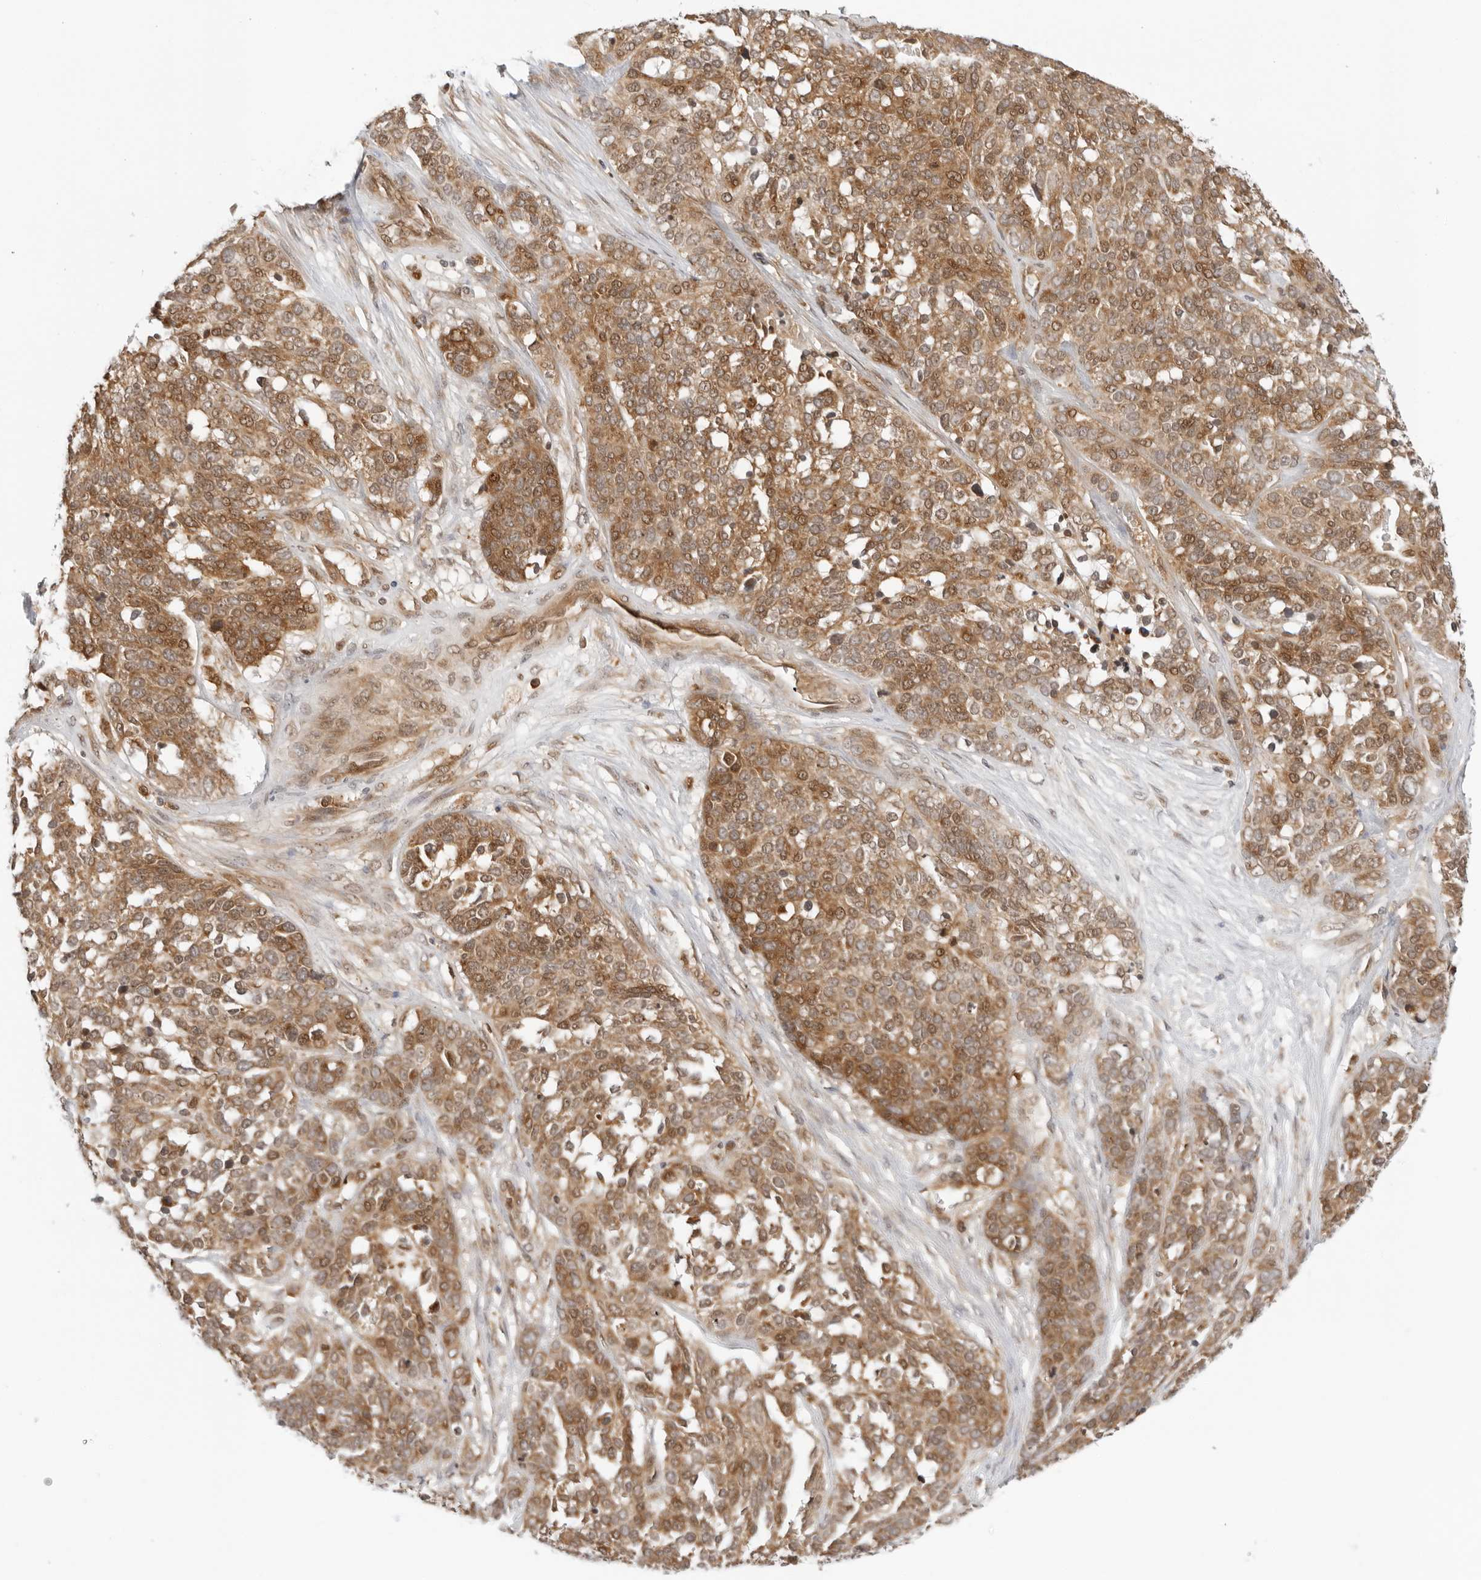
{"staining": {"intensity": "moderate", "quantity": ">75%", "location": "cytoplasmic/membranous,nuclear"}, "tissue": "ovarian cancer", "cell_type": "Tumor cells", "image_type": "cancer", "snomed": [{"axis": "morphology", "description": "Cystadenocarcinoma, serous, NOS"}, {"axis": "topography", "description": "Ovary"}], "caption": "The photomicrograph demonstrates staining of ovarian serous cystadenocarcinoma, revealing moderate cytoplasmic/membranous and nuclear protein positivity (brown color) within tumor cells.", "gene": "RC3H1", "patient": {"sex": "female", "age": 44}}